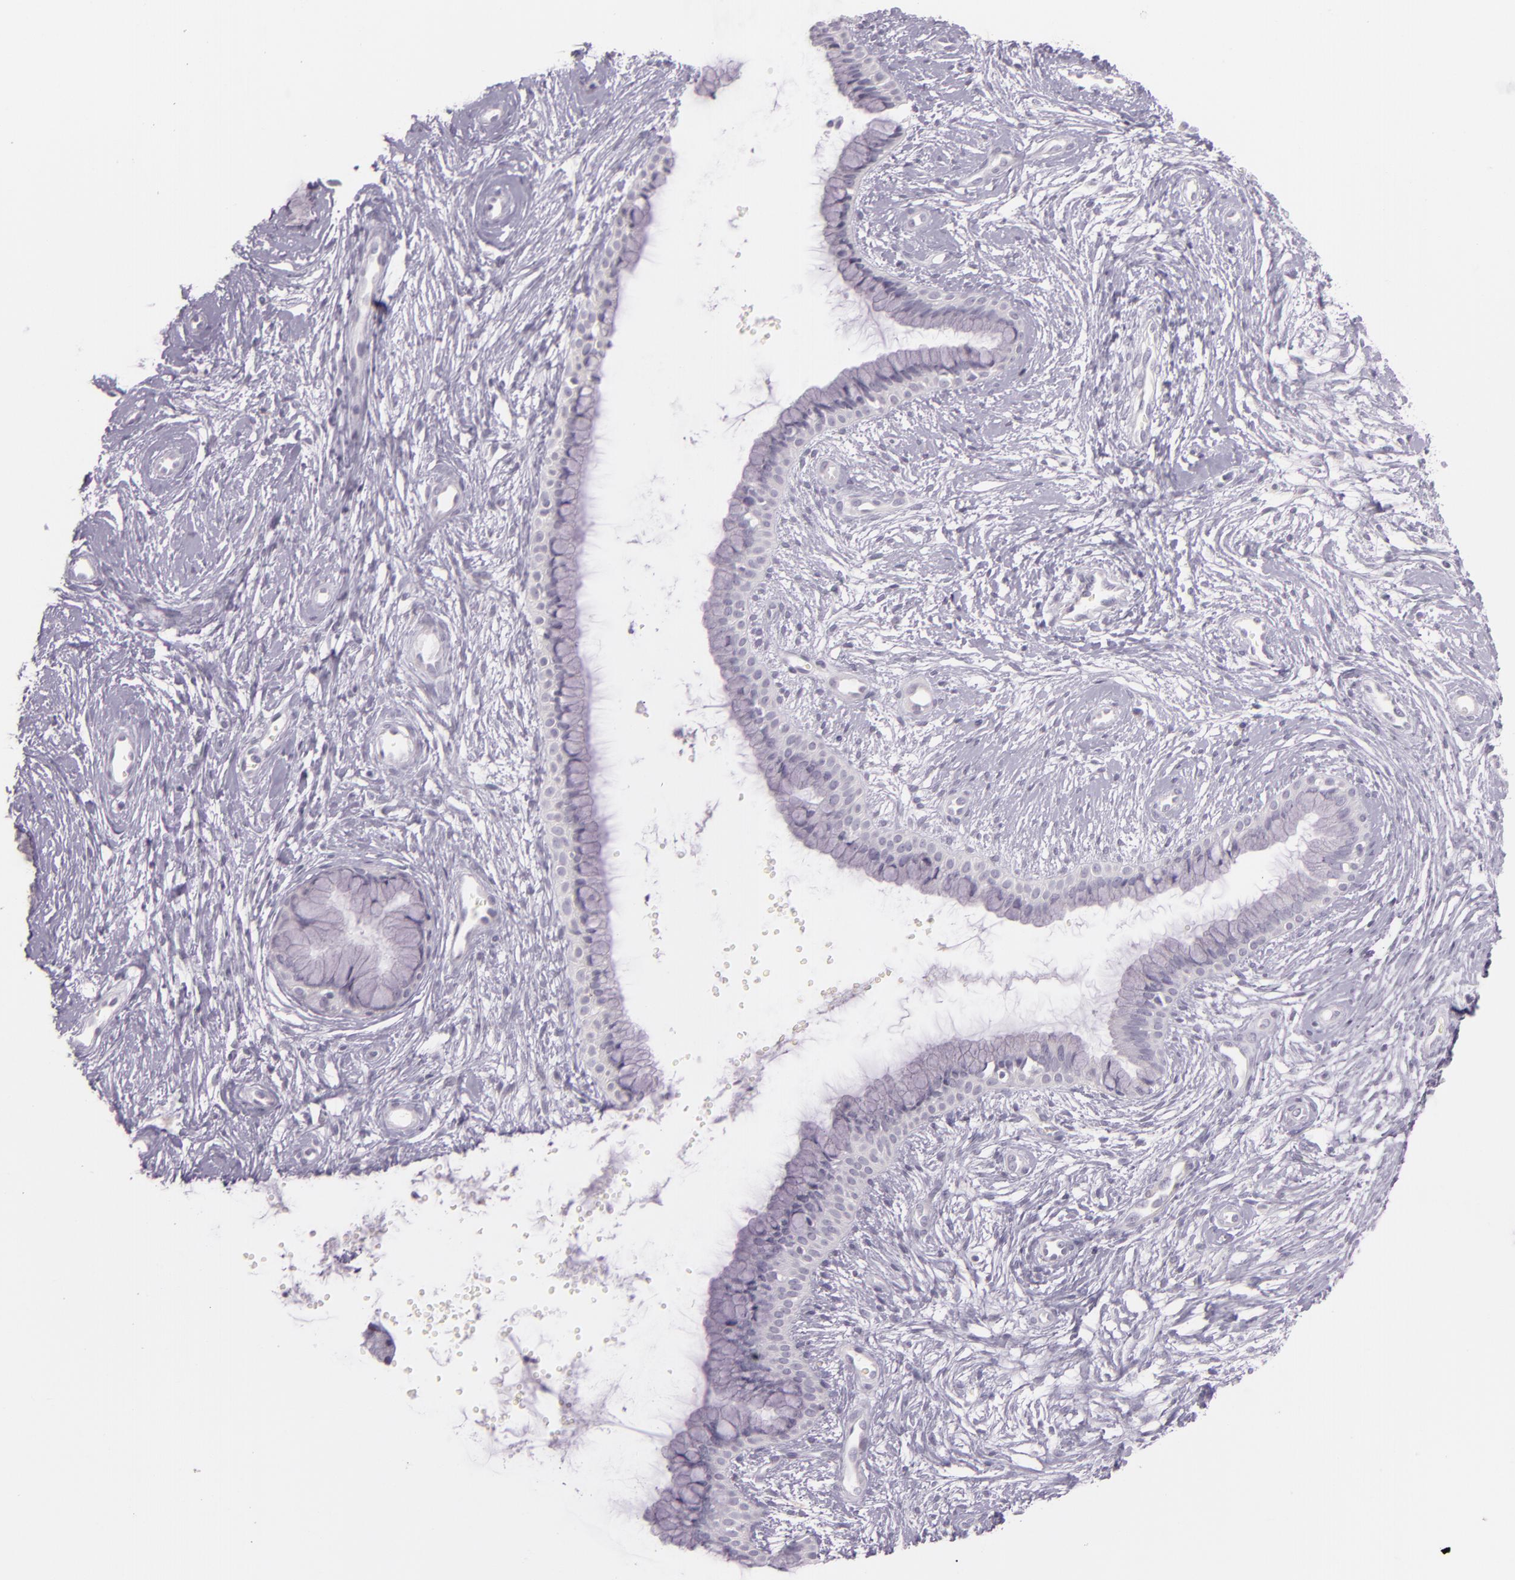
{"staining": {"intensity": "negative", "quantity": "none", "location": "none"}, "tissue": "cervix", "cell_type": "Glandular cells", "image_type": "normal", "snomed": [{"axis": "morphology", "description": "Normal tissue, NOS"}, {"axis": "topography", "description": "Cervix"}], "caption": "Protein analysis of unremarkable cervix reveals no significant staining in glandular cells.", "gene": "CBS", "patient": {"sex": "female", "age": 39}}